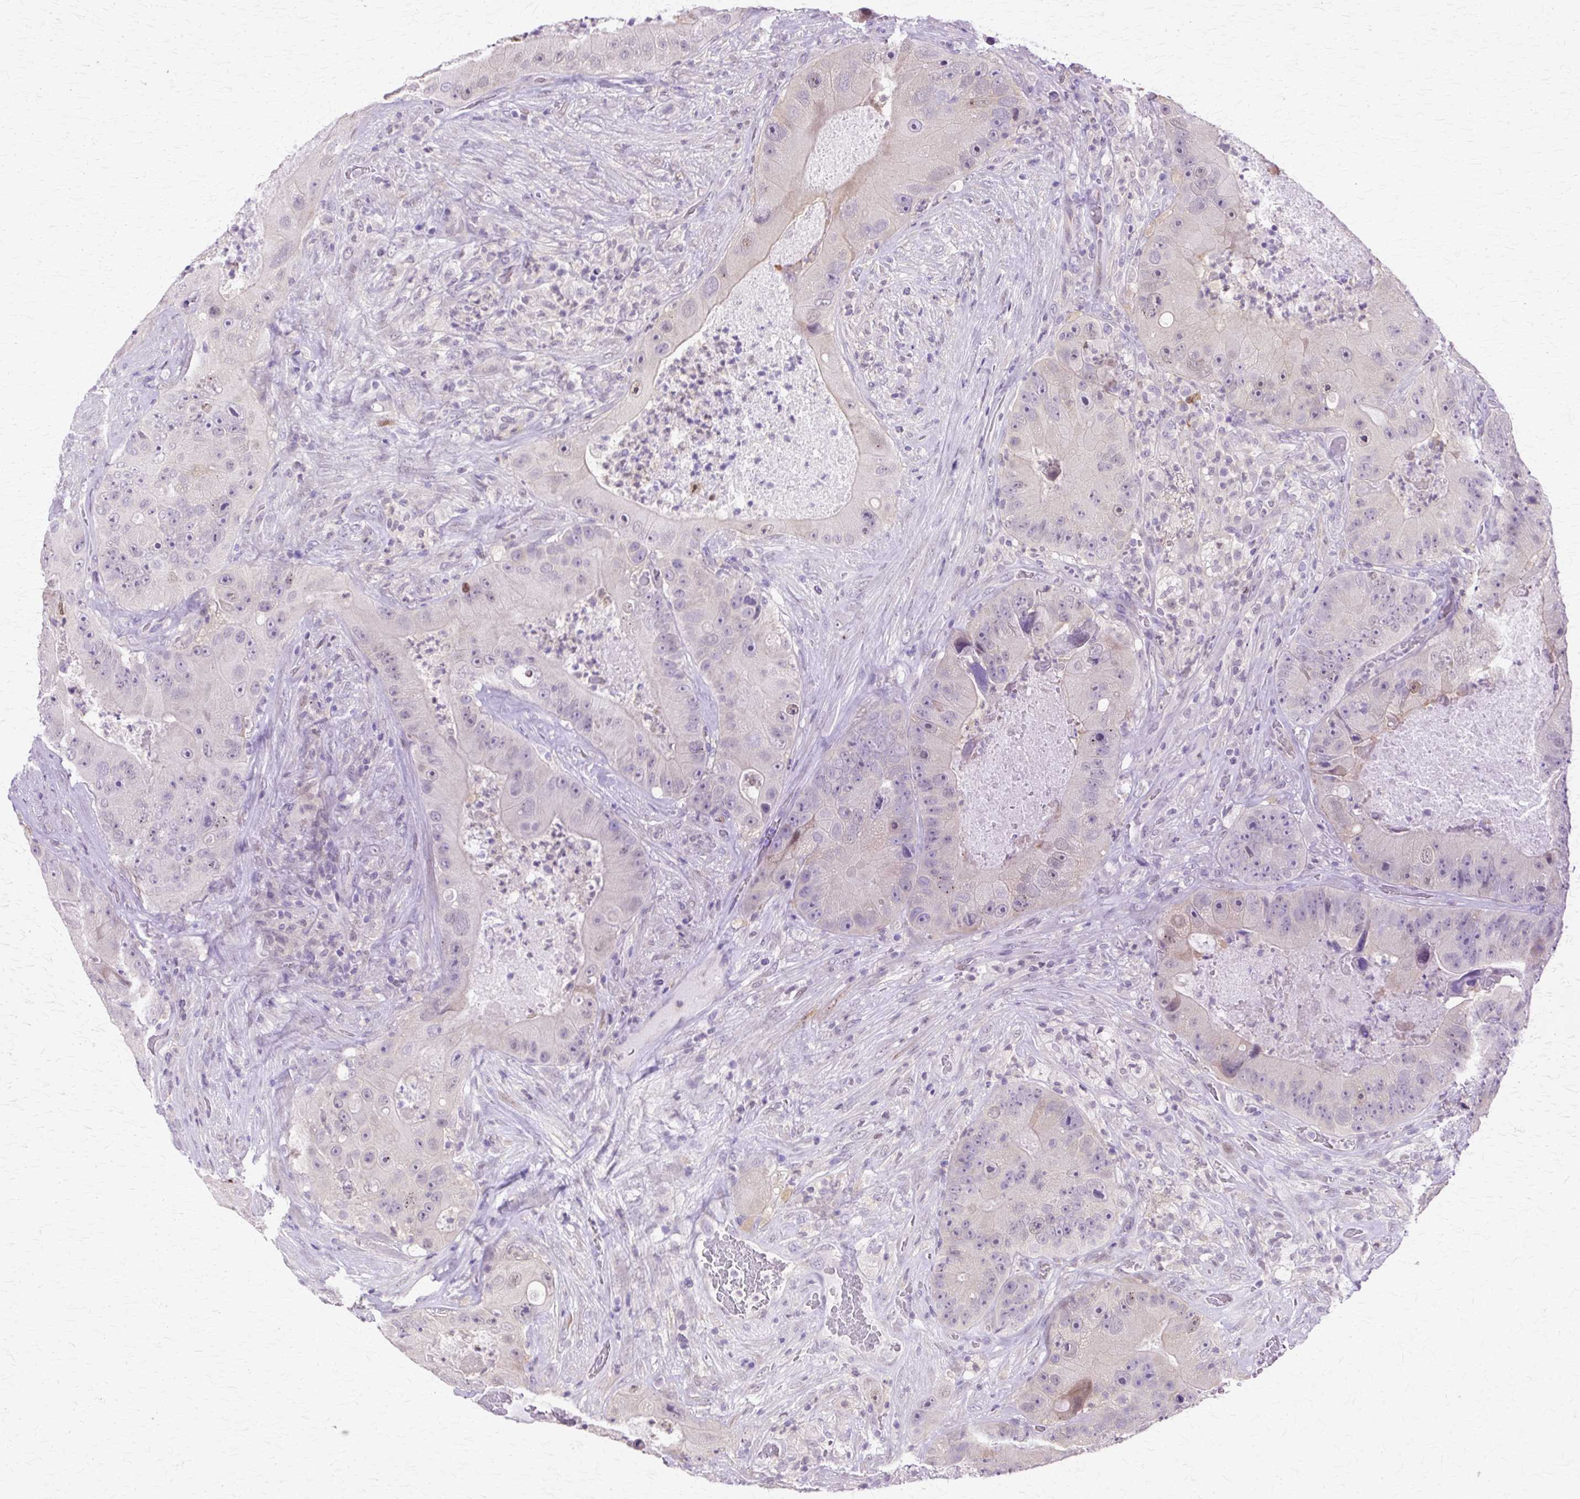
{"staining": {"intensity": "negative", "quantity": "none", "location": "none"}, "tissue": "colorectal cancer", "cell_type": "Tumor cells", "image_type": "cancer", "snomed": [{"axis": "morphology", "description": "Adenocarcinoma, NOS"}, {"axis": "topography", "description": "Colon"}], "caption": "High magnification brightfield microscopy of adenocarcinoma (colorectal) stained with DAB (brown) and counterstained with hematoxylin (blue): tumor cells show no significant positivity. (Brightfield microscopy of DAB (3,3'-diaminobenzidine) IHC at high magnification).", "gene": "HSPA8", "patient": {"sex": "female", "age": 86}}